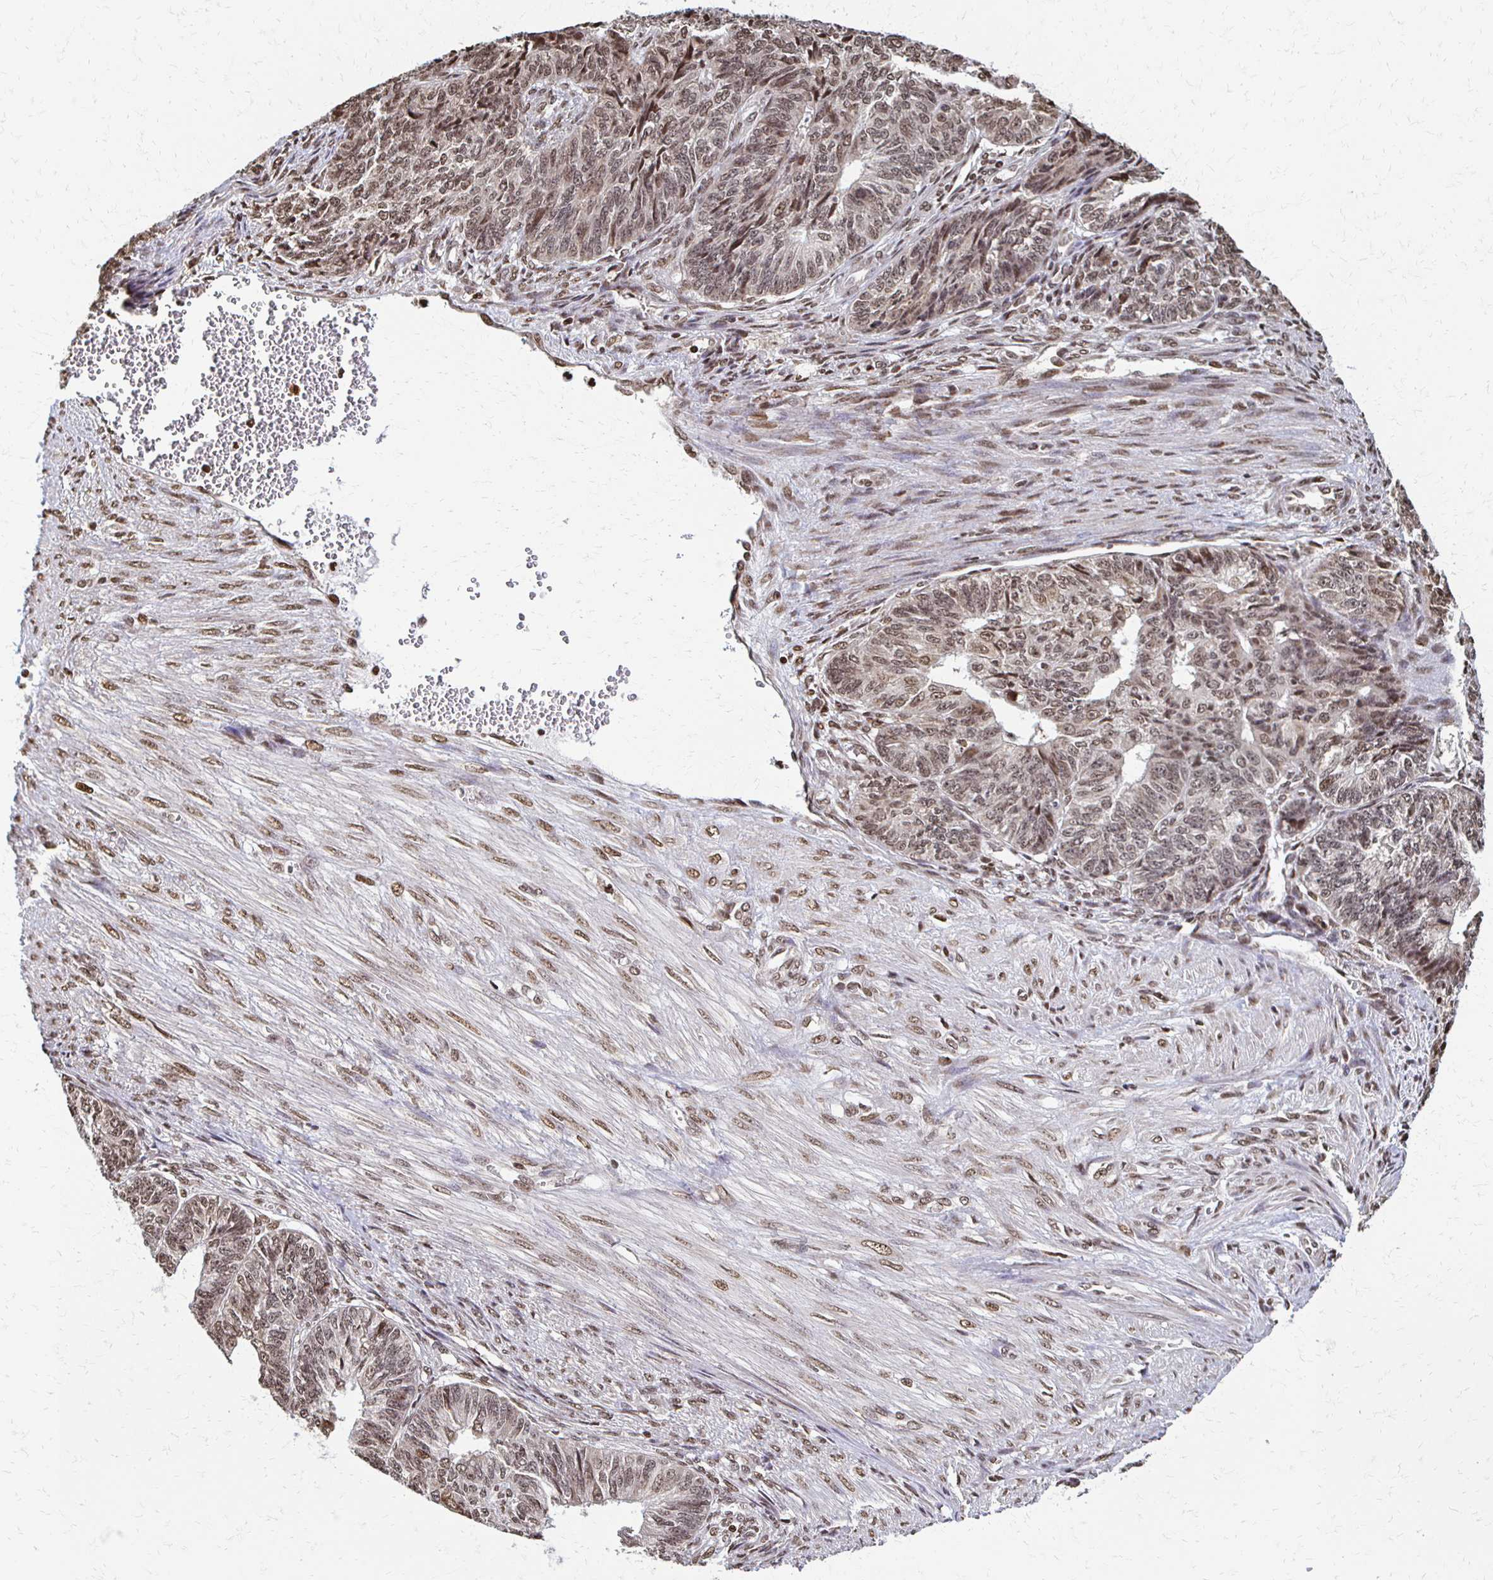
{"staining": {"intensity": "moderate", "quantity": ">75%", "location": "nuclear"}, "tissue": "endometrial cancer", "cell_type": "Tumor cells", "image_type": "cancer", "snomed": [{"axis": "morphology", "description": "Adenocarcinoma, NOS"}, {"axis": "topography", "description": "Endometrium"}], "caption": "A high-resolution micrograph shows IHC staining of endometrial cancer (adenocarcinoma), which demonstrates moderate nuclear staining in about >75% of tumor cells.", "gene": "HOXA9", "patient": {"sex": "female", "age": 32}}